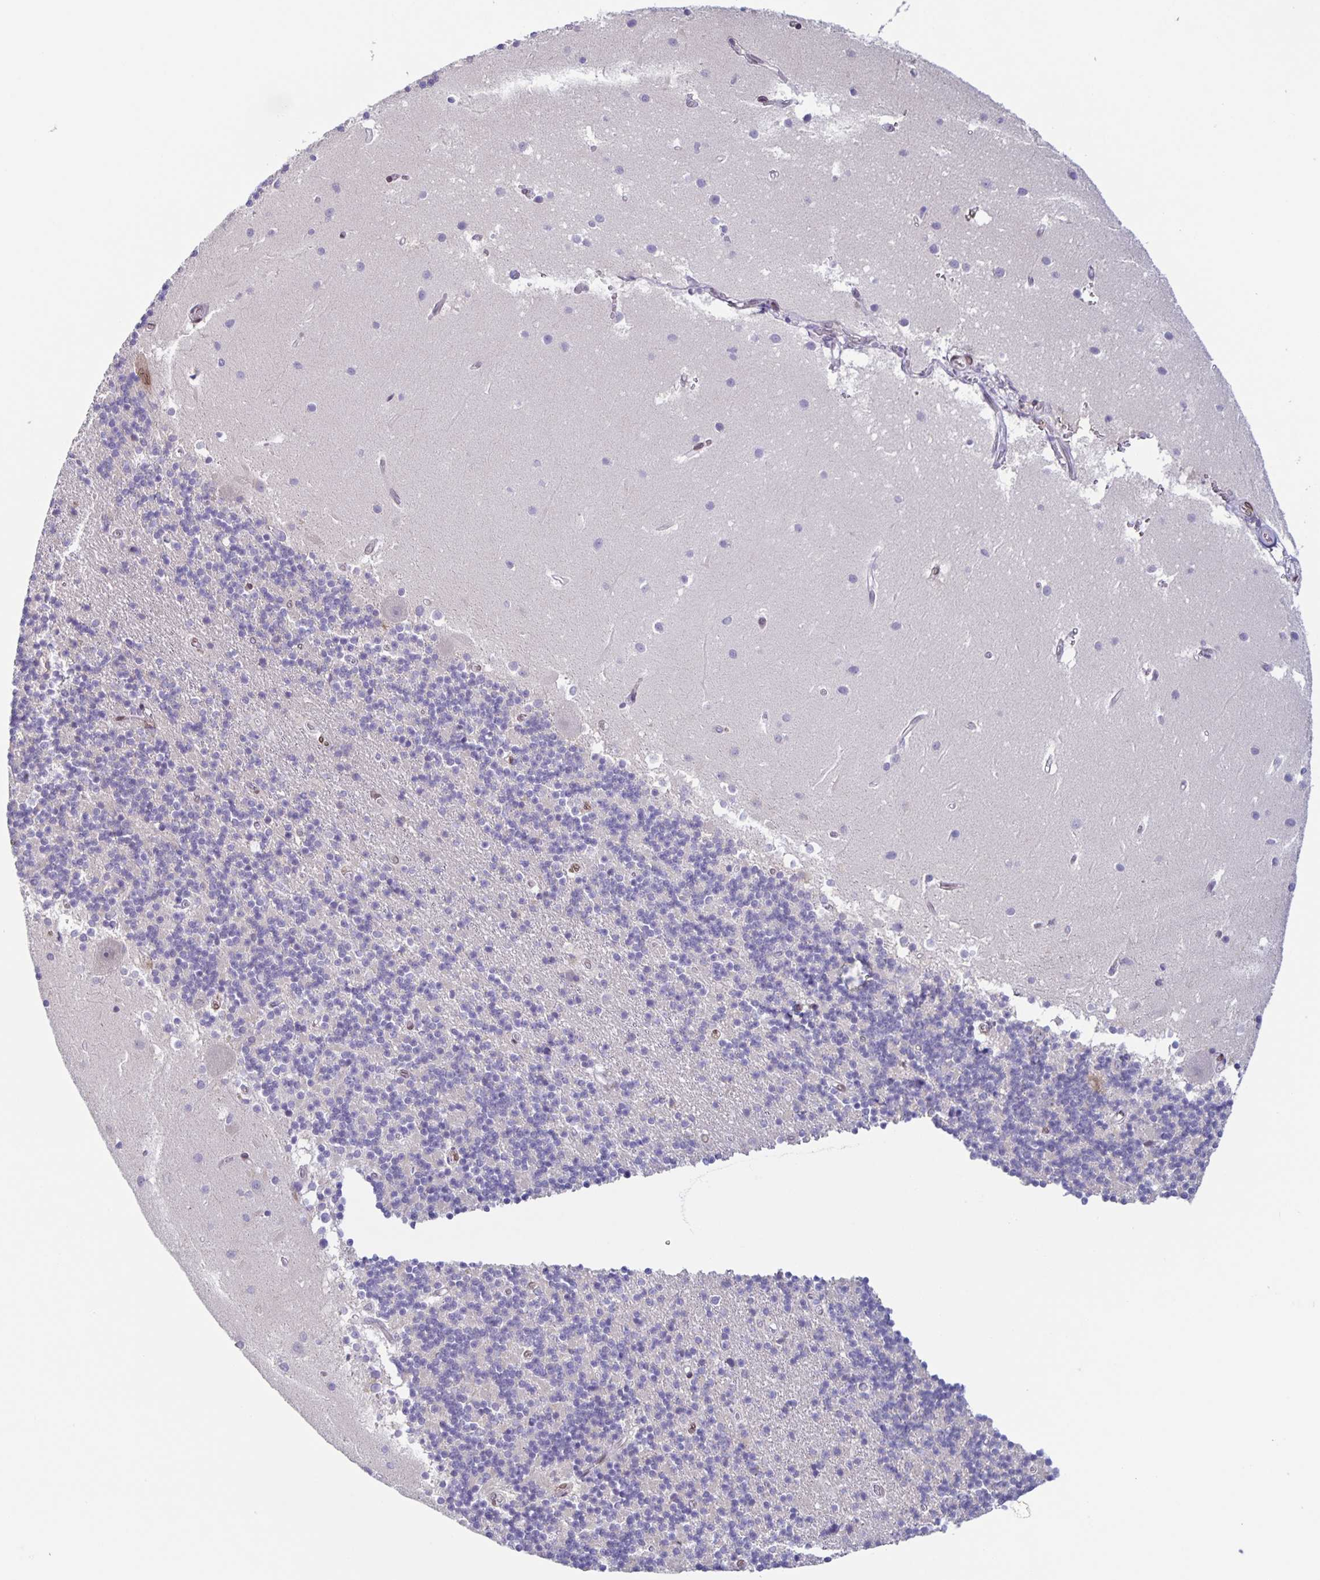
{"staining": {"intensity": "negative", "quantity": "none", "location": "none"}, "tissue": "cerebellum", "cell_type": "Cells in granular layer", "image_type": "normal", "snomed": [{"axis": "morphology", "description": "Normal tissue, NOS"}, {"axis": "topography", "description": "Cerebellum"}], "caption": "A high-resolution photomicrograph shows immunohistochemistry staining of unremarkable cerebellum, which shows no significant staining in cells in granular layer.", "gene": "SYNE2", "patient": {"sex": "male", "age": 54}}